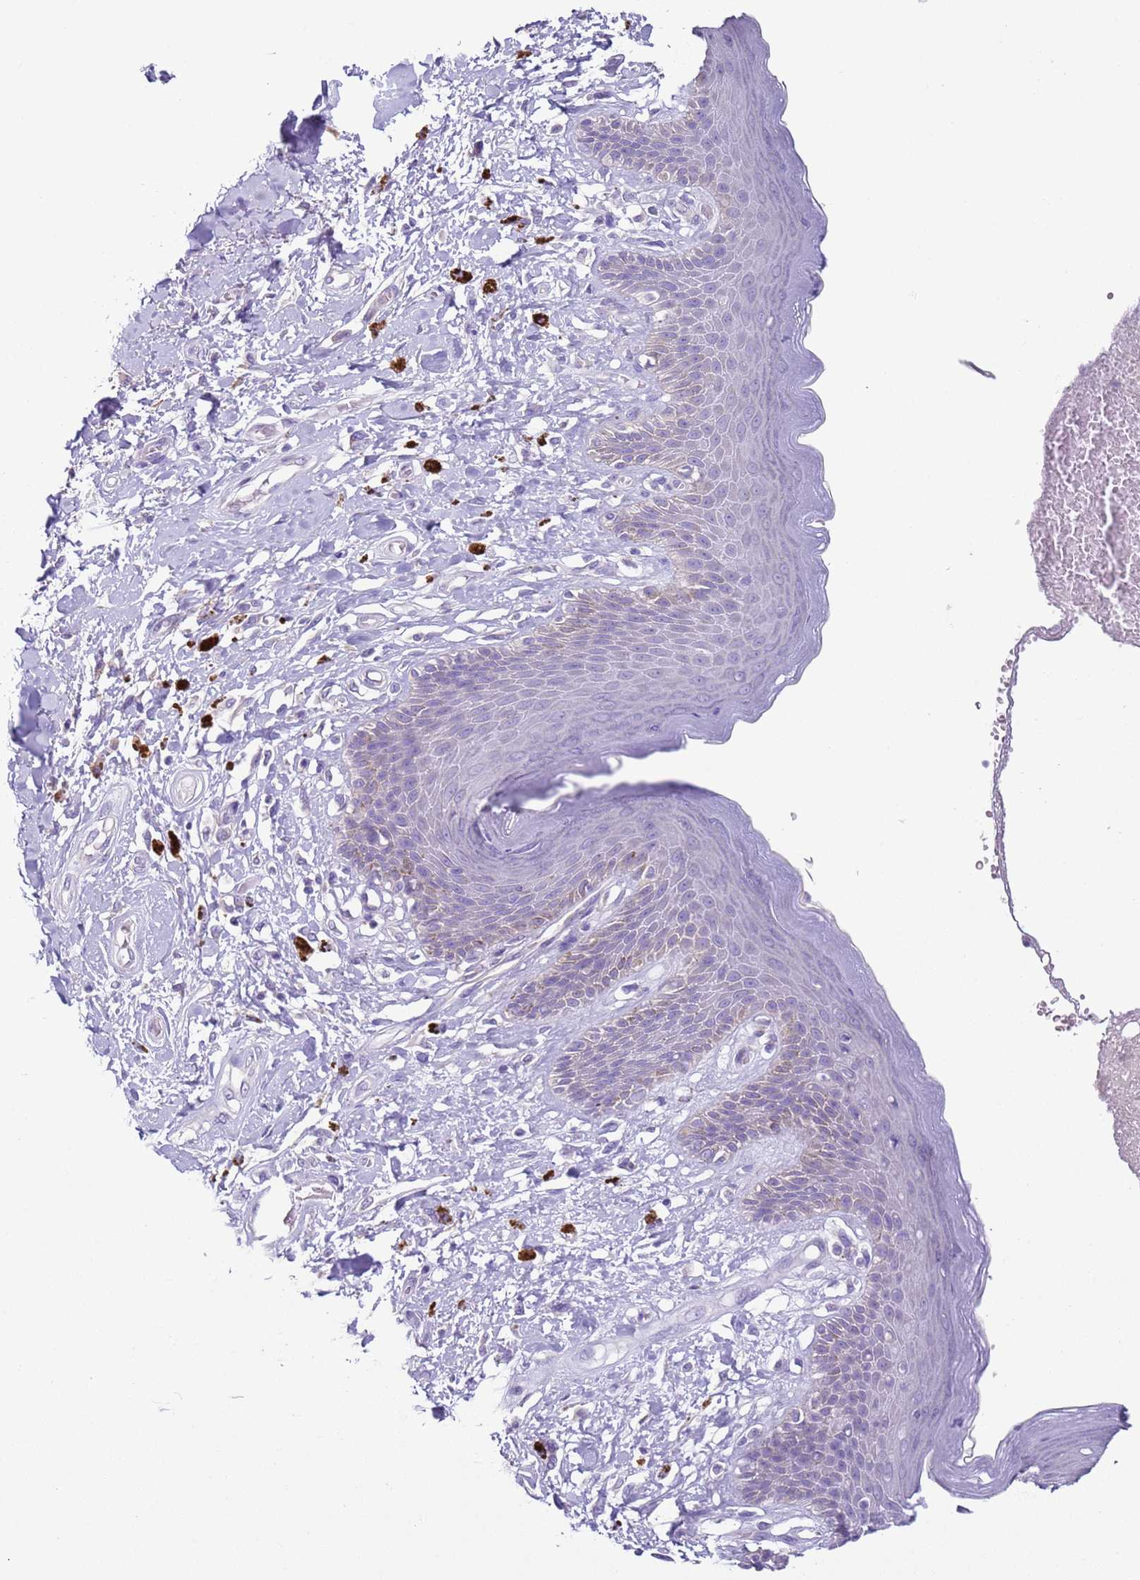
{"staining": {"intensity": "moderate", "quantity": "<25%", "location": "cytoplasmic/membranous"}, "tissue": "skin", "cell_type": "Epidermal cells", "image_type": "normal", "snomed": [{"axis": "morphology", "description": "Normal tissue, NOS"}, {"axis": "topography", "description": "Anal"}], "caption": "Skin stained with DAB (3,3'-diaminobenzidine) immunohistochemistry (IHC) reveals low levels of moderate cytoplasmic/membranous positivity in approximately <25% of epidermal cells.", "gene": "NPAP1", "patient": {"sex": "female", "age": 78}}